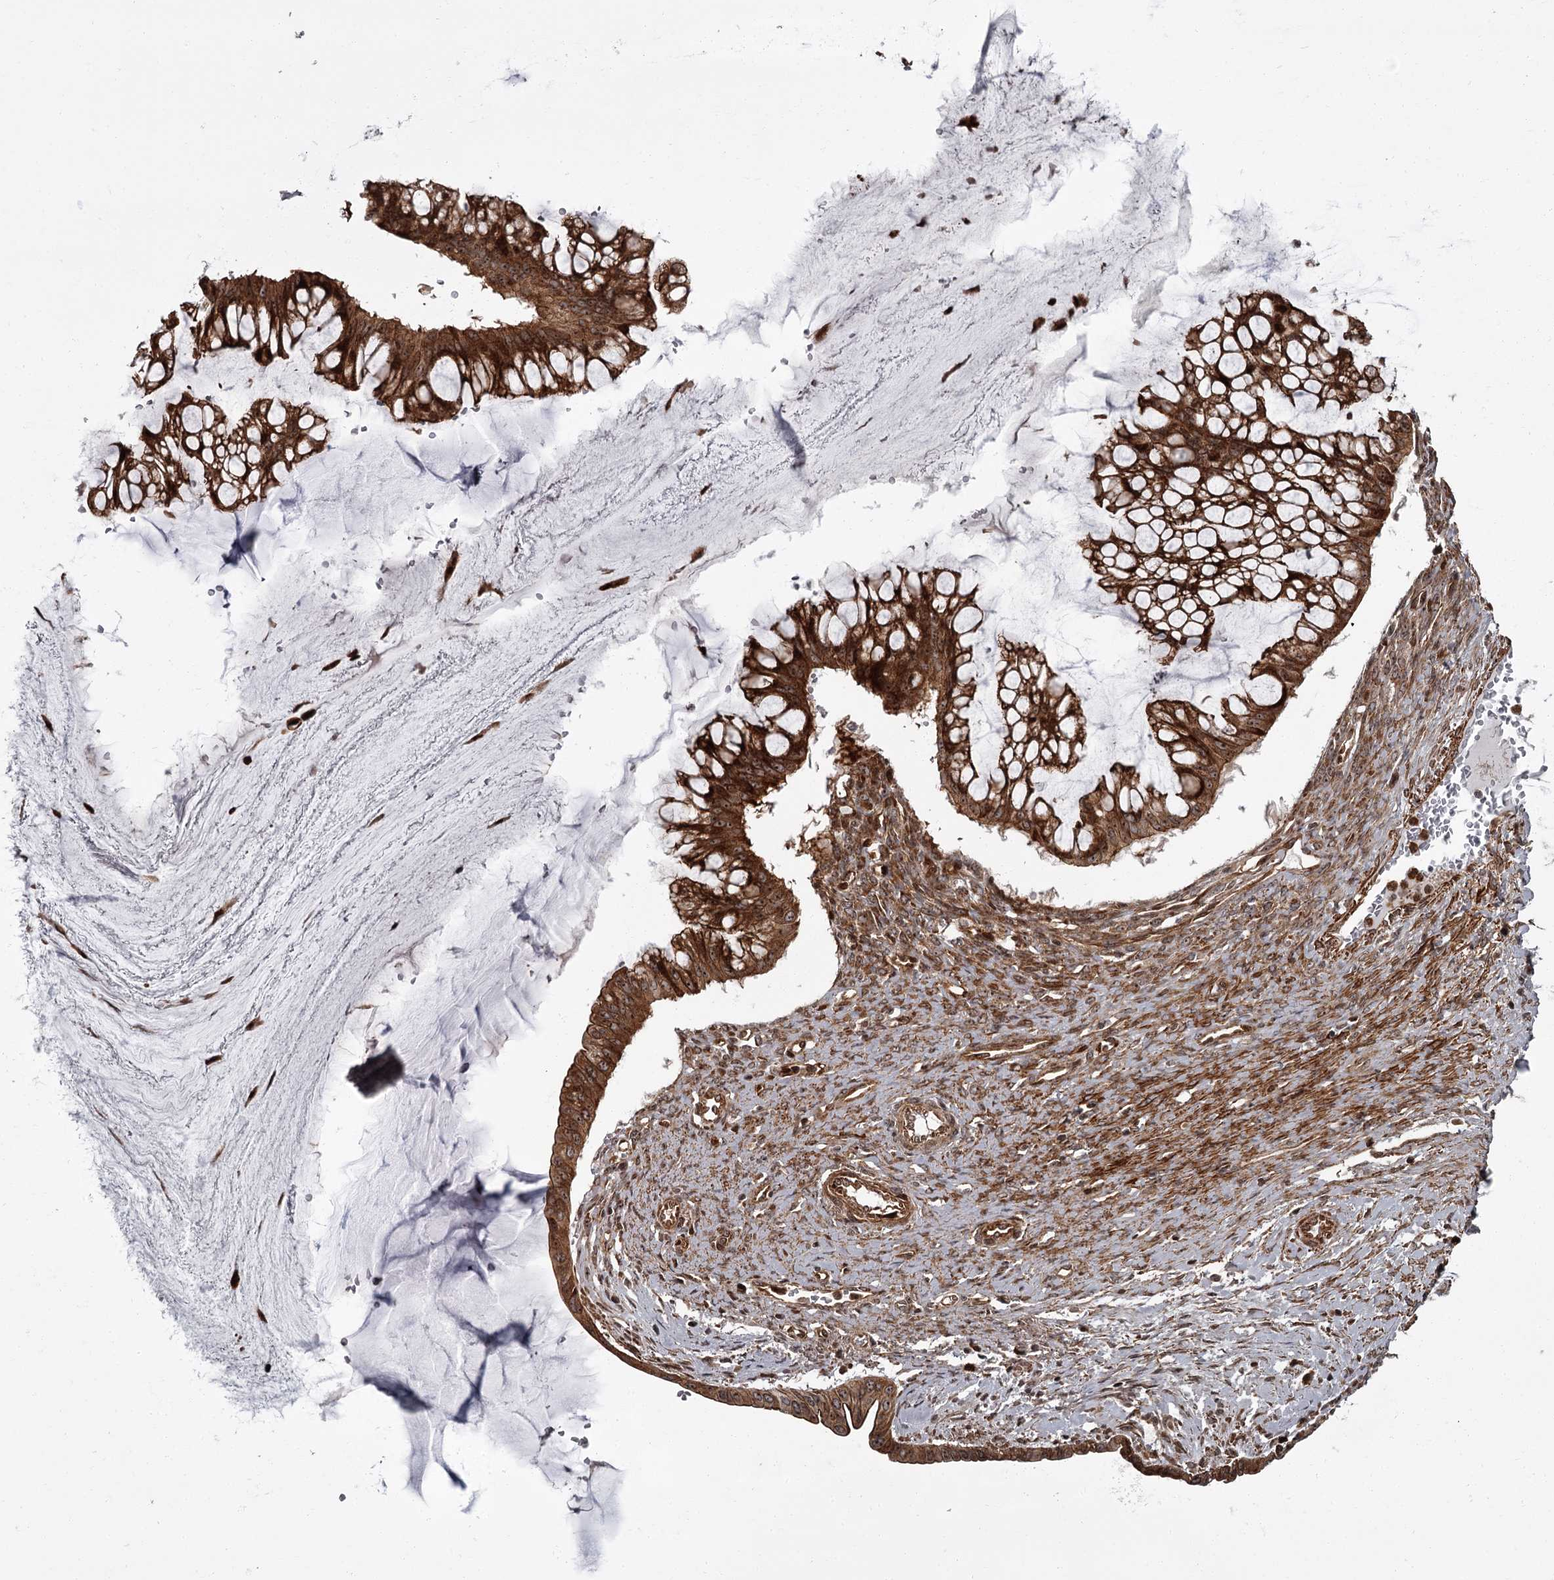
{"staining": {"intensity": "strong", "quantity": ">75%", "location": "cytoplasmic/membranous,nuclear"}, "tissue": "ovarian cancer", "cell_type": "Tumor cells", "image_type": "cancer", "snomed": [{"axis": "morphology", "description": "Cystadenocarcinoma, mucinous, NOS"}, {"axis": "topography", "description": "Ovary"}], "caption": "Strong cytoplasmic/membranous and nuclear expression for a protein is seen in approximately >75% of tumor cells of ovarian cancer using immunohistochemistry (IHC).", "gene": "THAP9", "patient": {"sex": "female", "age": 73}}